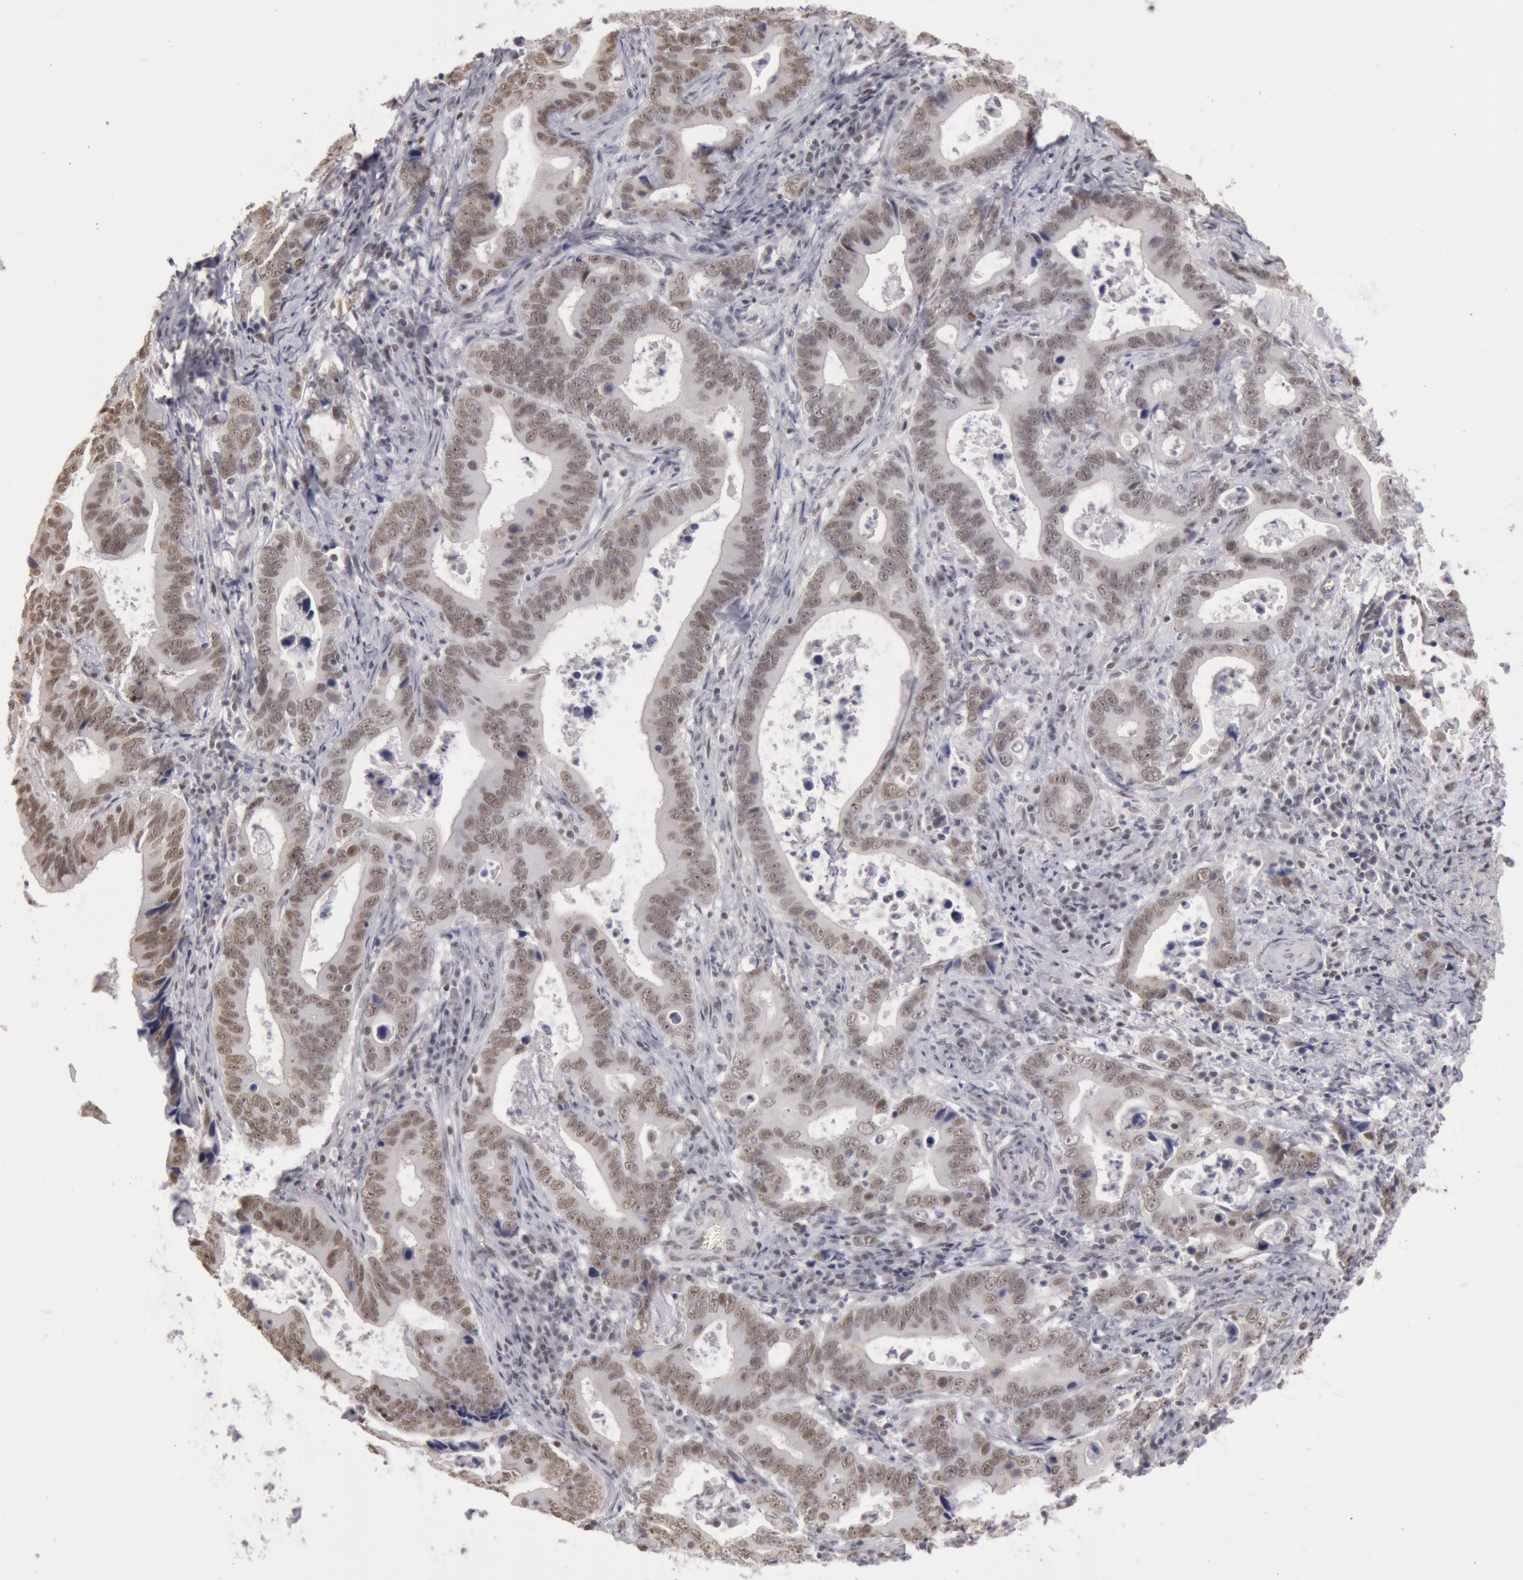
{"staining": {"intensity": "weak", "quantity": ">75%", "location": "nuclear"}, "tissue": "stomach cancer", "cell_type": "Tumor cells", "image_type": "cancer", "snomed": [{"axis": "morphology", "description": "Adenocarcinoma, NOS"}, {"axis": "topography", "description": "Stomach, upper"}], "caption": "A high-resolution image shows immunohistochemistry staining of stomach cancer, which displays weak nuclear positivity in about >75% of tumor cells. (Brightfield microscopy of DAB IHC at high magnification).", "gene": "ESS2", "patient": {"sex": "male", "age": 63}}